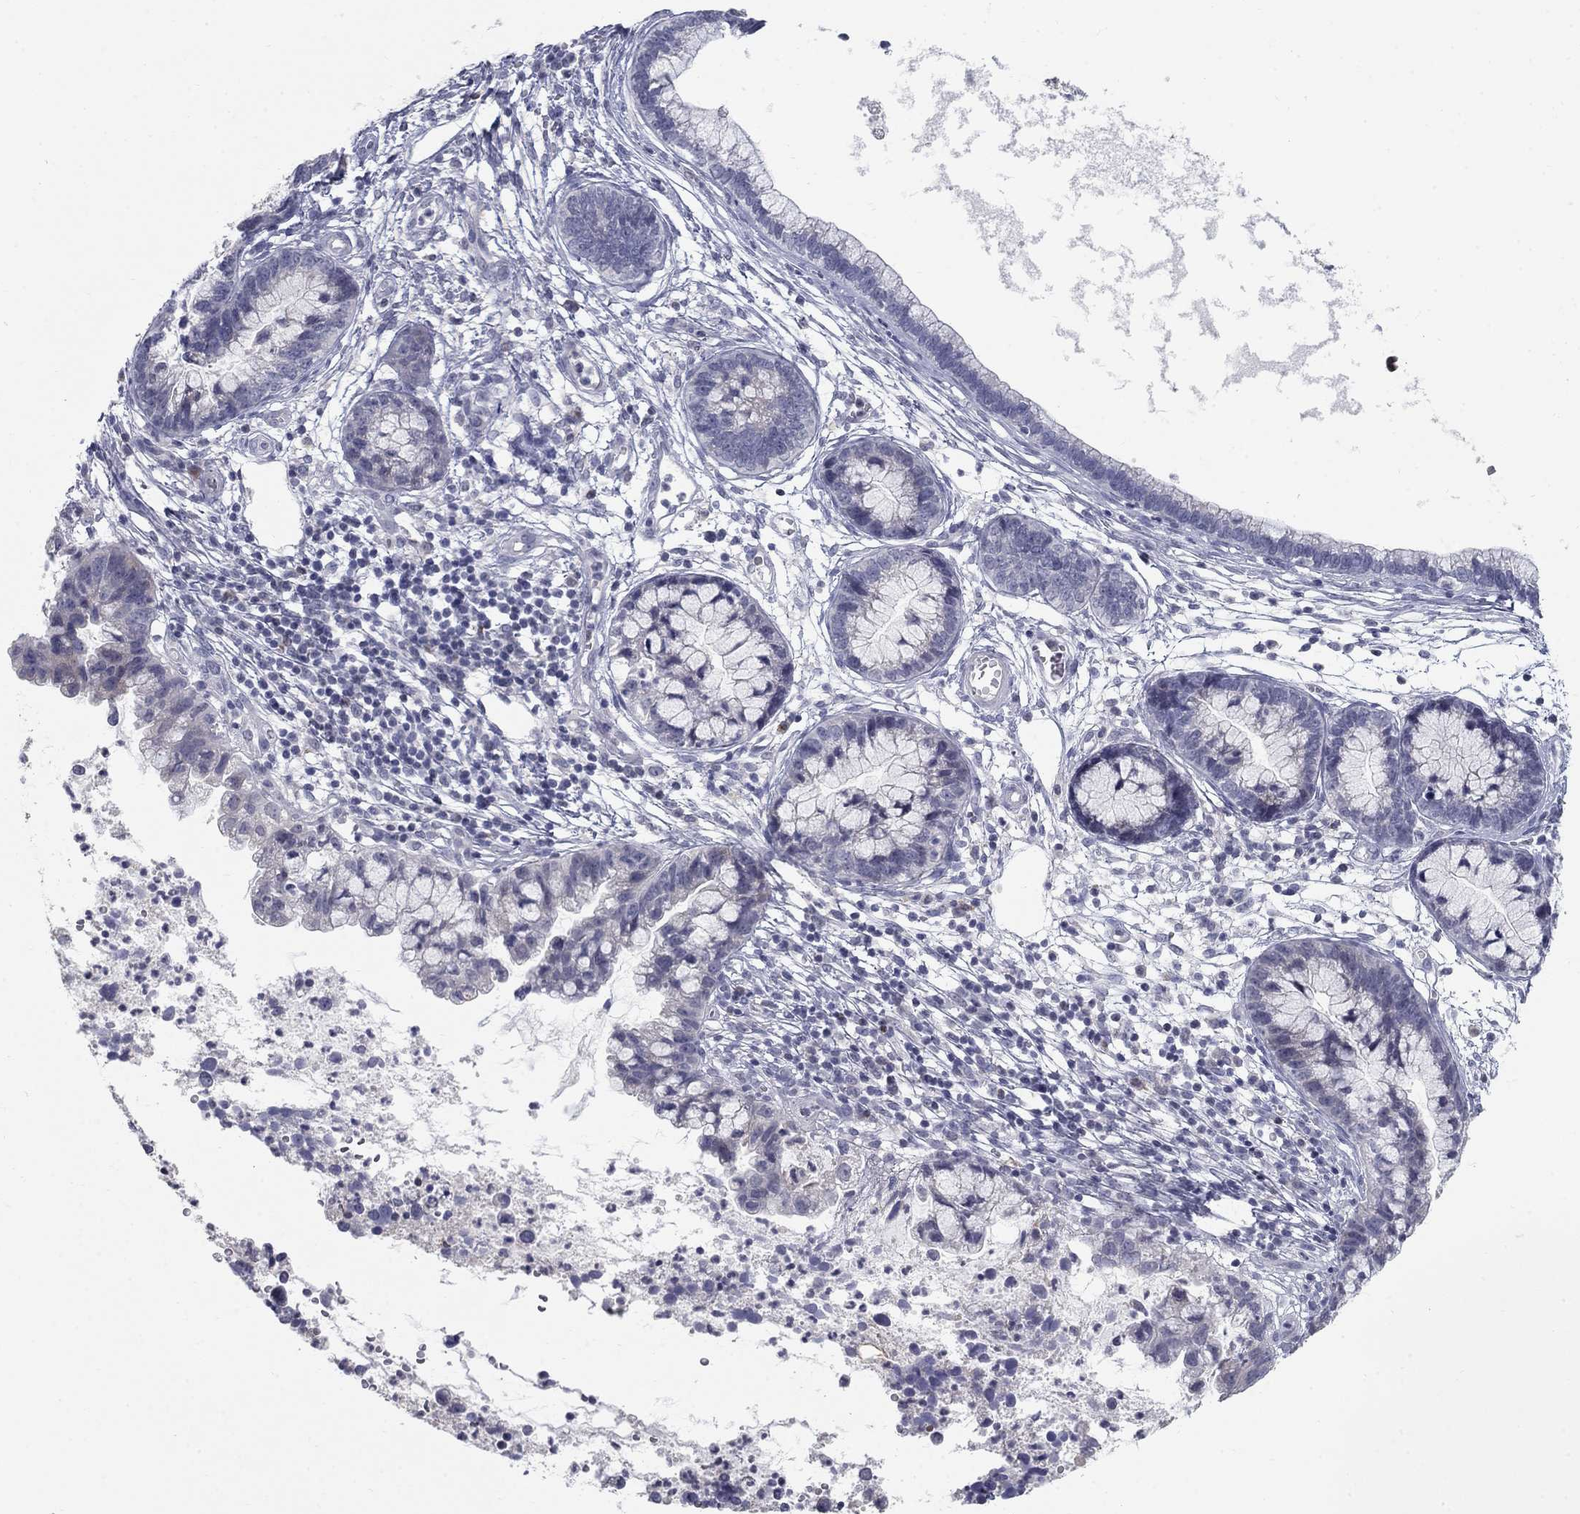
{"staining": {"intensity": "negative", "quantity": "none", "location": "none"}, "tissue": "cervical cancer", "cell_type": "Tumor cells", "image_type": "cancer", "snomed": [{"axis": "morphology", "description": "Adenocarcinoma, NOS"}, {"axis": "topography", "description": "Cervix"}], "caption": "Immunohistochemistry (IHC) of human cervical cancer shows no expression in tumor cells. (Immunohistochemistry, brightfield microscopy, high magnification).", "gene": "NTRK2", "patient": {"sex": "female", "age": 44}}